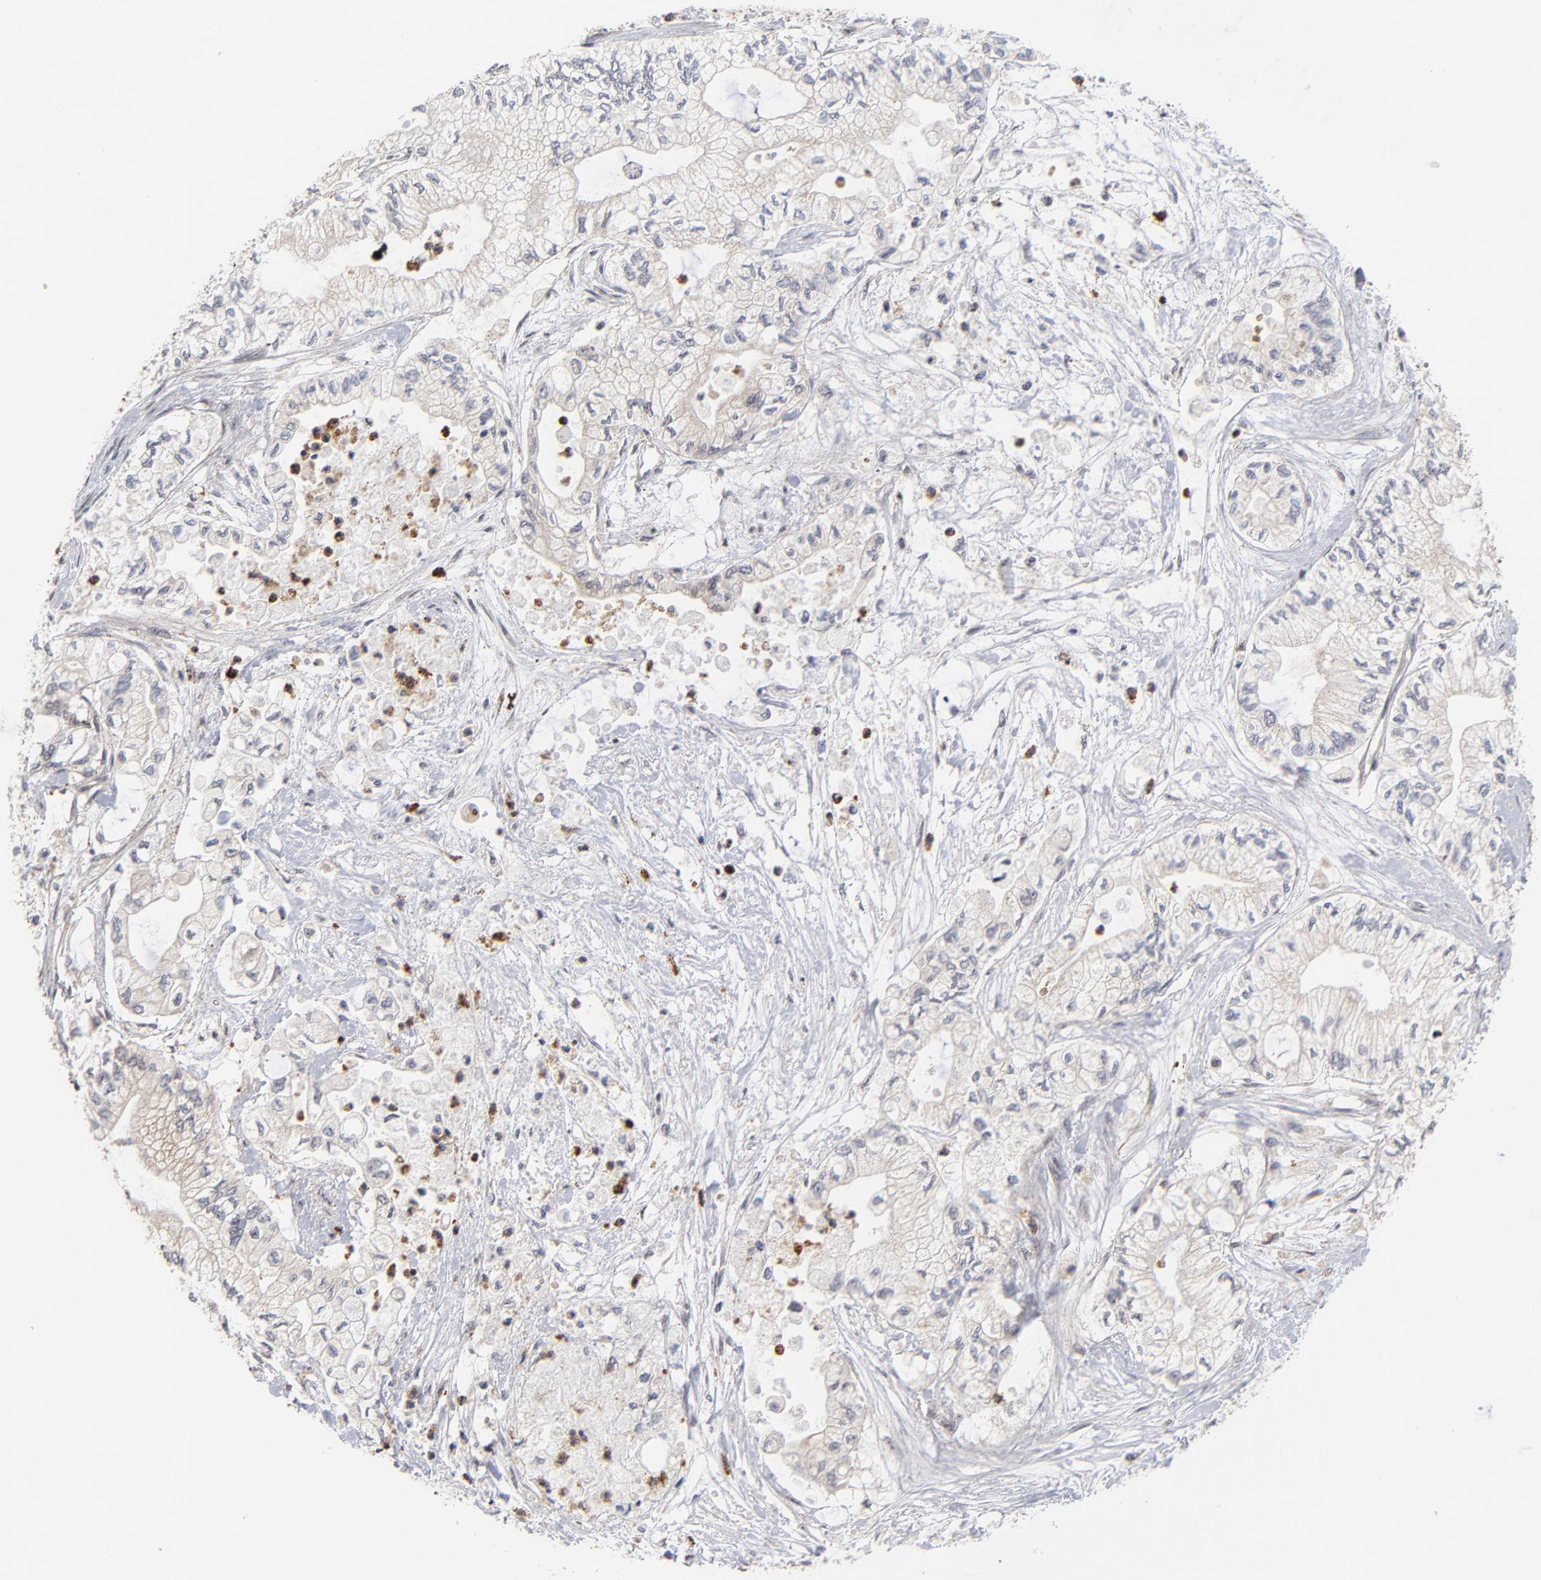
{"staining": {"intensity": "weak", "quantity": "25%-75%", "location": "cytoplasmic/membranous"}, "tissue": "pancreatic cancer", "cell_type": "Tumor cells", "image_type": "cancer", "snomed": [{"axis": "morphology", "description": "Adenocarcinoma, NOS"}, {"axis": "topography", "description": "Pancreas"}], "caption": "Protein expression analysis of pancreatic cancer displays weak cytoplasmic/membranous expression in approximately 25%-75% of tumor cells.", "gene": "ZNF419", "patient": {"sex": "male", "age": 79}}